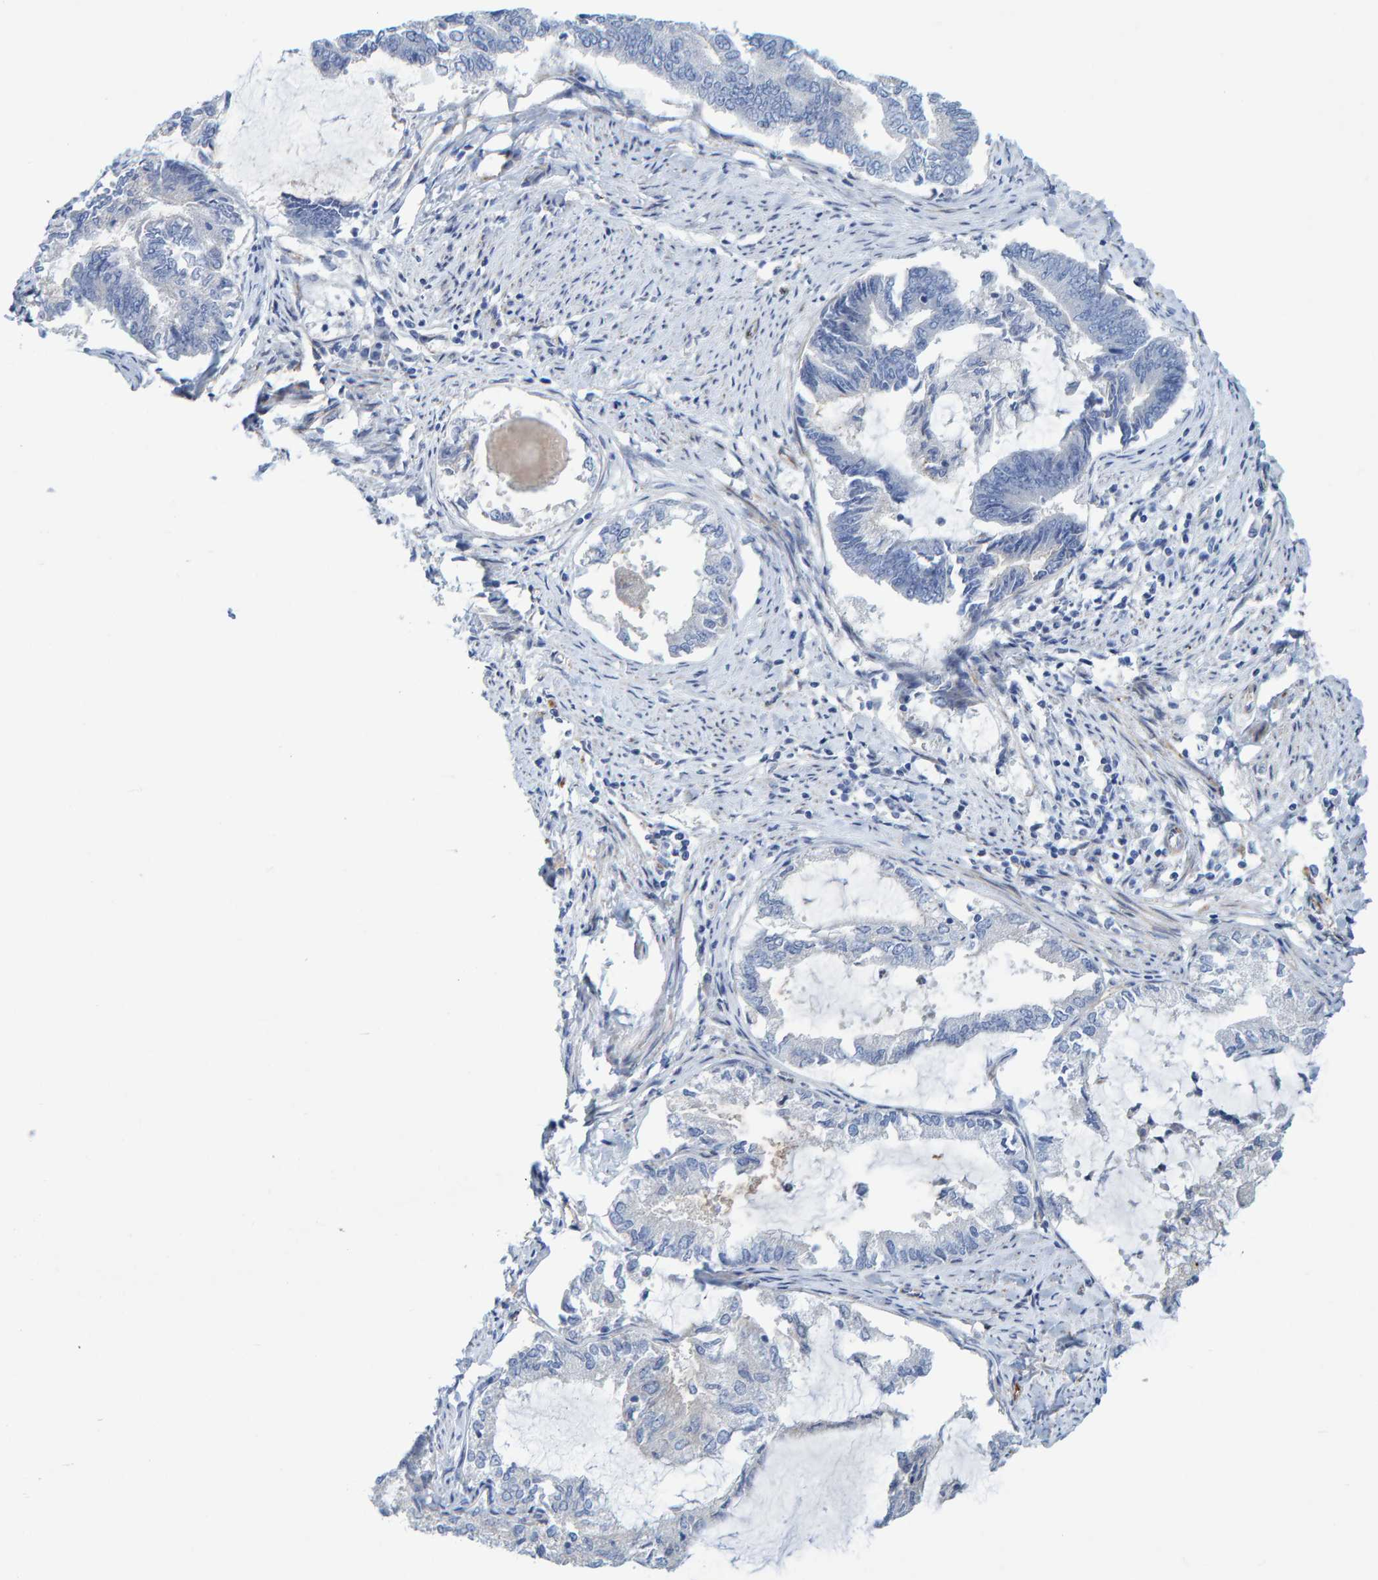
{"staining": {"intensity": "negative", "quantity": "none", "location": "none"}, "tissue": "endometrial cancer", "cell_type": "Tumor cells", "image_type": "cancer", "snomed": [{"axis": "morphology", "description": "Adenocarcinoma, NOS"}, {"axis": "topography", "description": "Endometrium"}], "caption": "Immunohistochemistry histopathology image of endometrial cancer stained for a protein (brown), which reveals no staining in tumor cells. The staining was performed using DAB (3,3'-diaminobenzidine) to visualize the protein expression in brown, while the nuclei were stained in blue with hematoxylin (Magnification: 20x).", "gene": "POLG2", "patient": {"sex": "female", "age": 86}}